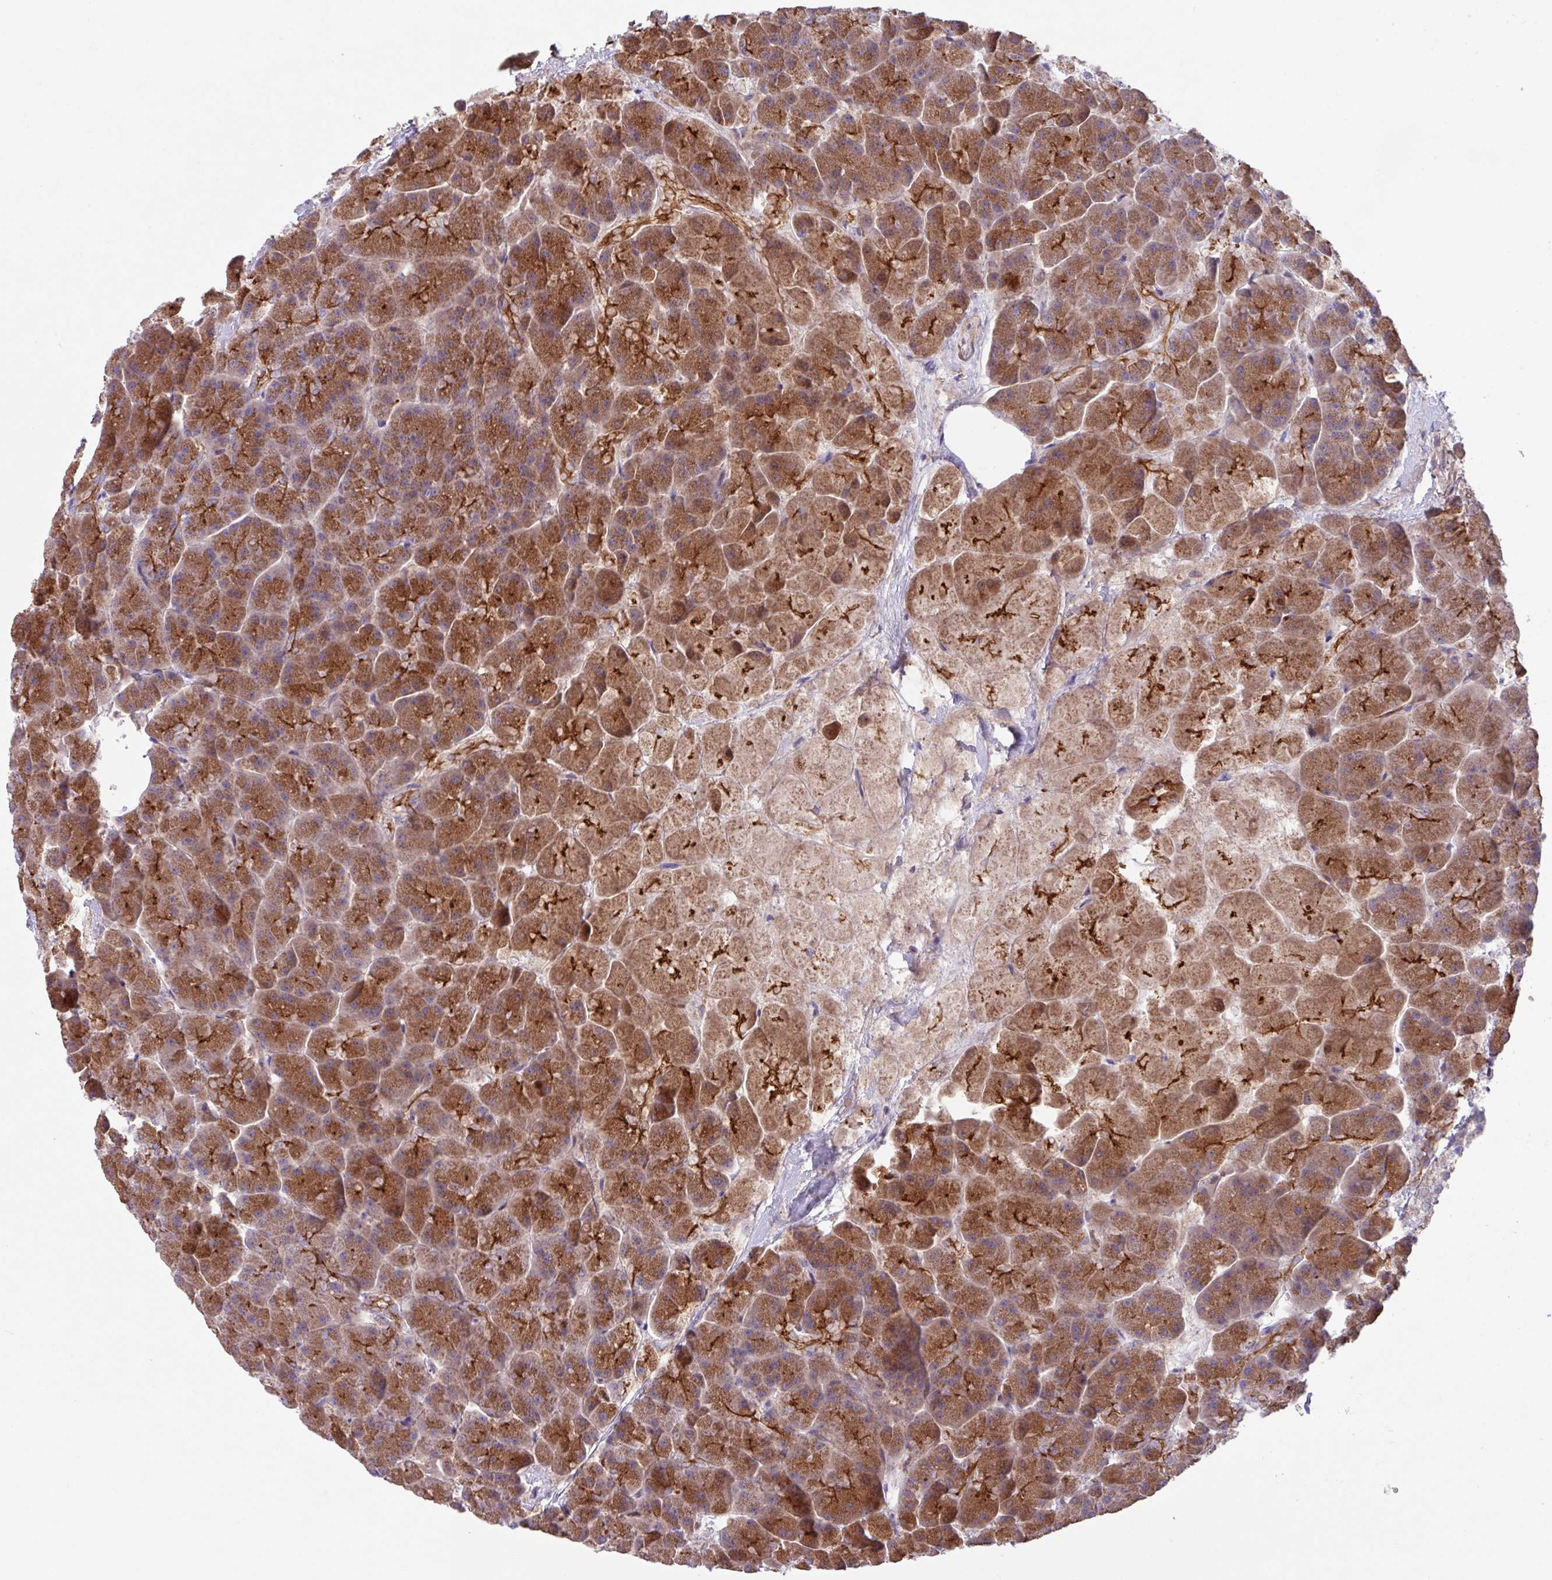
{"staining": {"intensity": "strong", "quantity": ">75%", "location": "cytoplasmic/membranous"}, "tissue": "pancreas", "cell_type": "Exocrine glandular cells", "image_type": "normal", "snomed": [{"axis": "morphology", "description": "Normal tissue, NOS"}, {"axis": "topography", "description": "Pancreas"}, {"axis": "topography", "description": "Peripheral nerve tissue"}], "caption": "Immunohistochemistry (IHC) micrograph of unremarkable pancreas: human pancreas stained using immunohistochemistry (IHC) shows high levels of strong protein expression localized specifically in the cytoplasmic/membranous of exocrine glandular cells, appearing as a cytoplasmic/membranous brown color.", "gene": "IQCJ", "patient": {"sex": "male", "age": 54}}